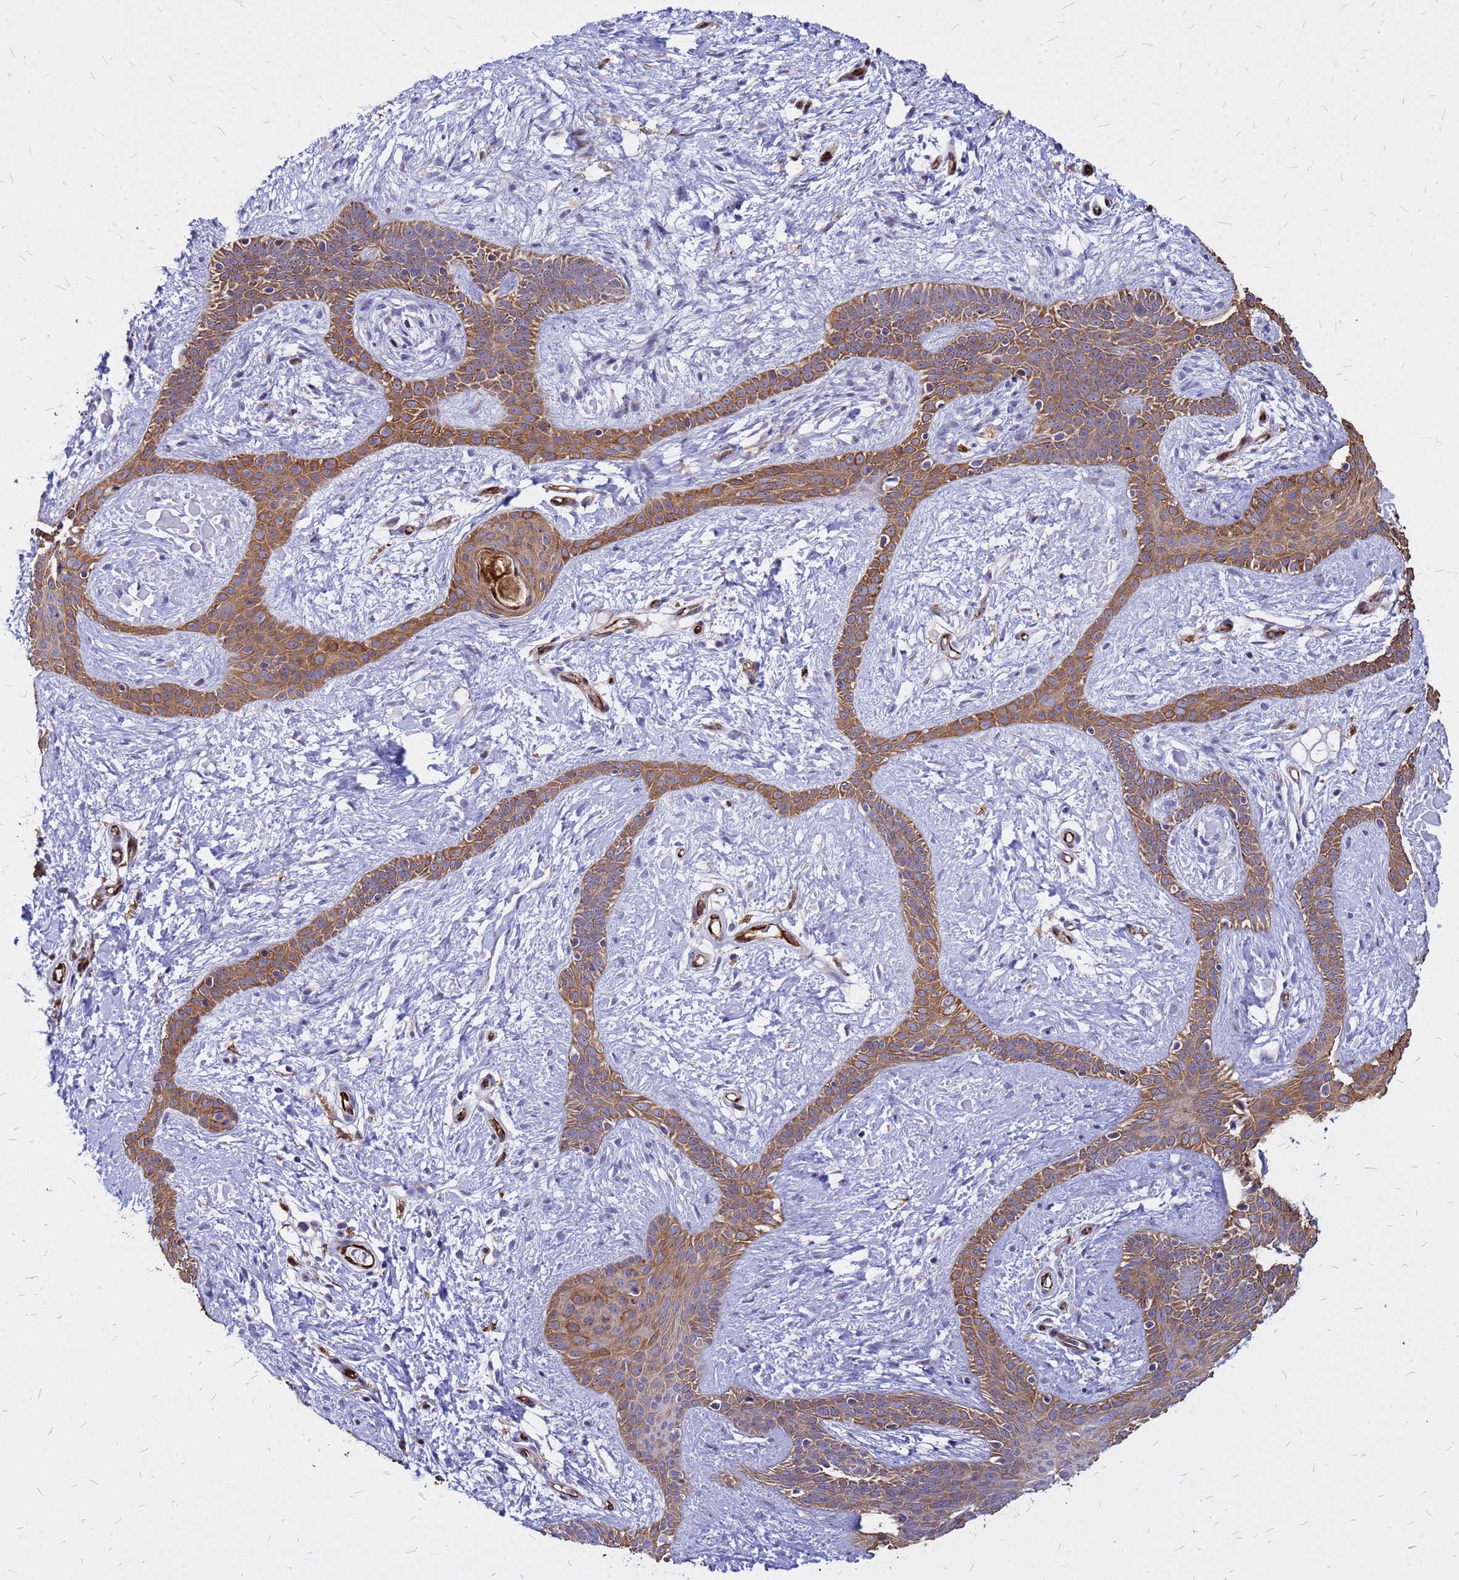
{"staining": {"intensity": "moderate", "quantity": ">75%", "location": "cytoplasmic/membranous"}, "tissue": "skin cancer", "cell_type": "Tumor cells", "image_type": "cancer", "snomed": [{"axis": "morphology", "description": "Basal cell carcinoma"}, {"axis": "topography", "description": "Skin"}], "caption": "Brown immunohistochemical staining in skin cancer displays moderate cytoplasmic/membranous staining in about >75% of tumor cells. (brown staining indicates protein expression, while blue staining denotes nuclei).", "gene": "NOSTRIN", "patient": {"sex": "male", "age": 78}}